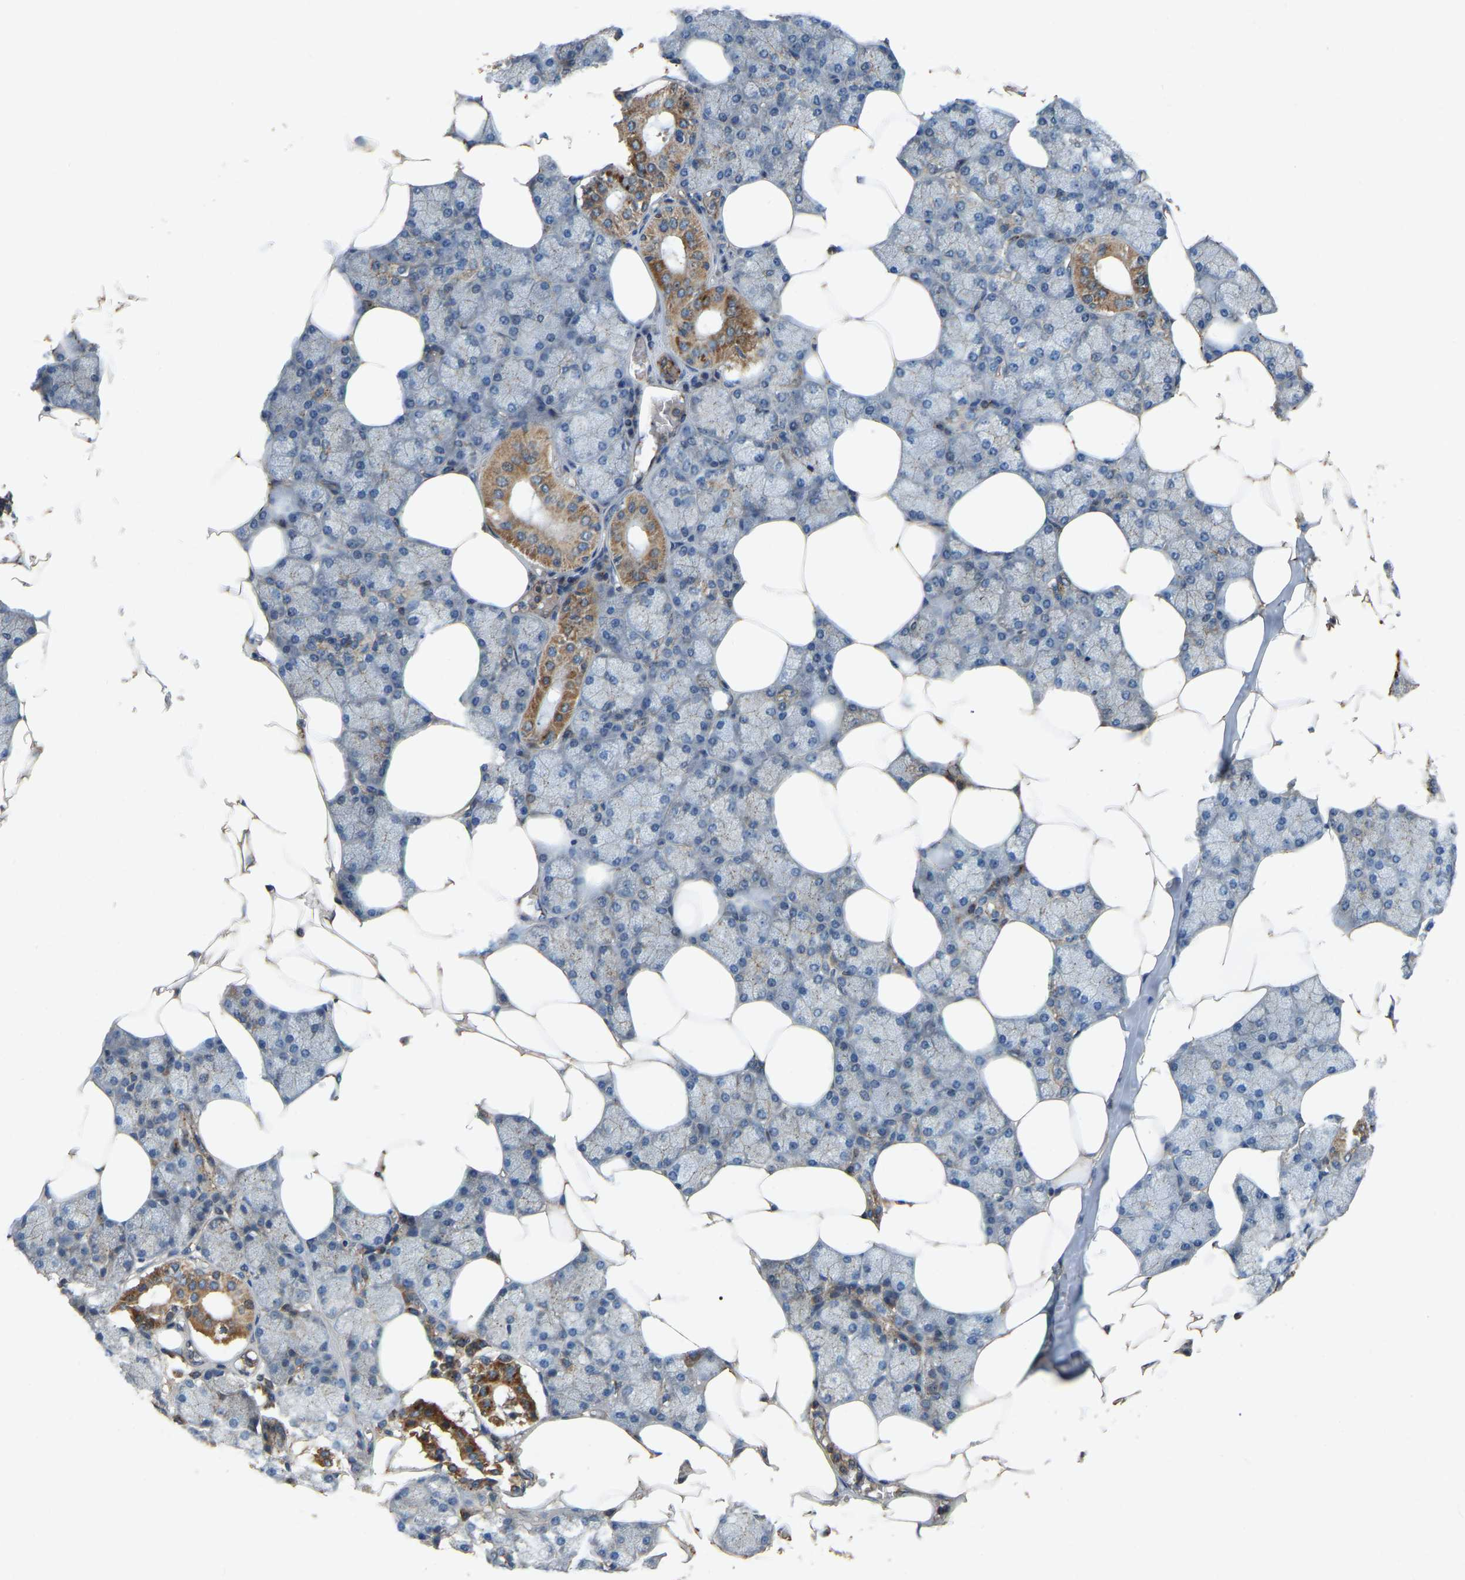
{"staining": {"intensity": "strong", "quantity": "25%-75%", "location": "cytoplasmic/membranous"}, "tissue": "salivary gland", "cell_type": "Glandular cells", "image_type": "normal", "snomed": [{"axis": "morphology", "description": "Normal tissue, NOS"}, {"axis": "topography", "description": "Salivary gland"}], "caption": "A high-resolution histopathology image shows immunohistochemistry staining of normal salivary gland, which reveals strong cytoplasmic/membranous positivity in approximately 25%-75% of glandular cells.", "gene": "SAMD9L", "patient": {"sex": "male", "age": 62}}